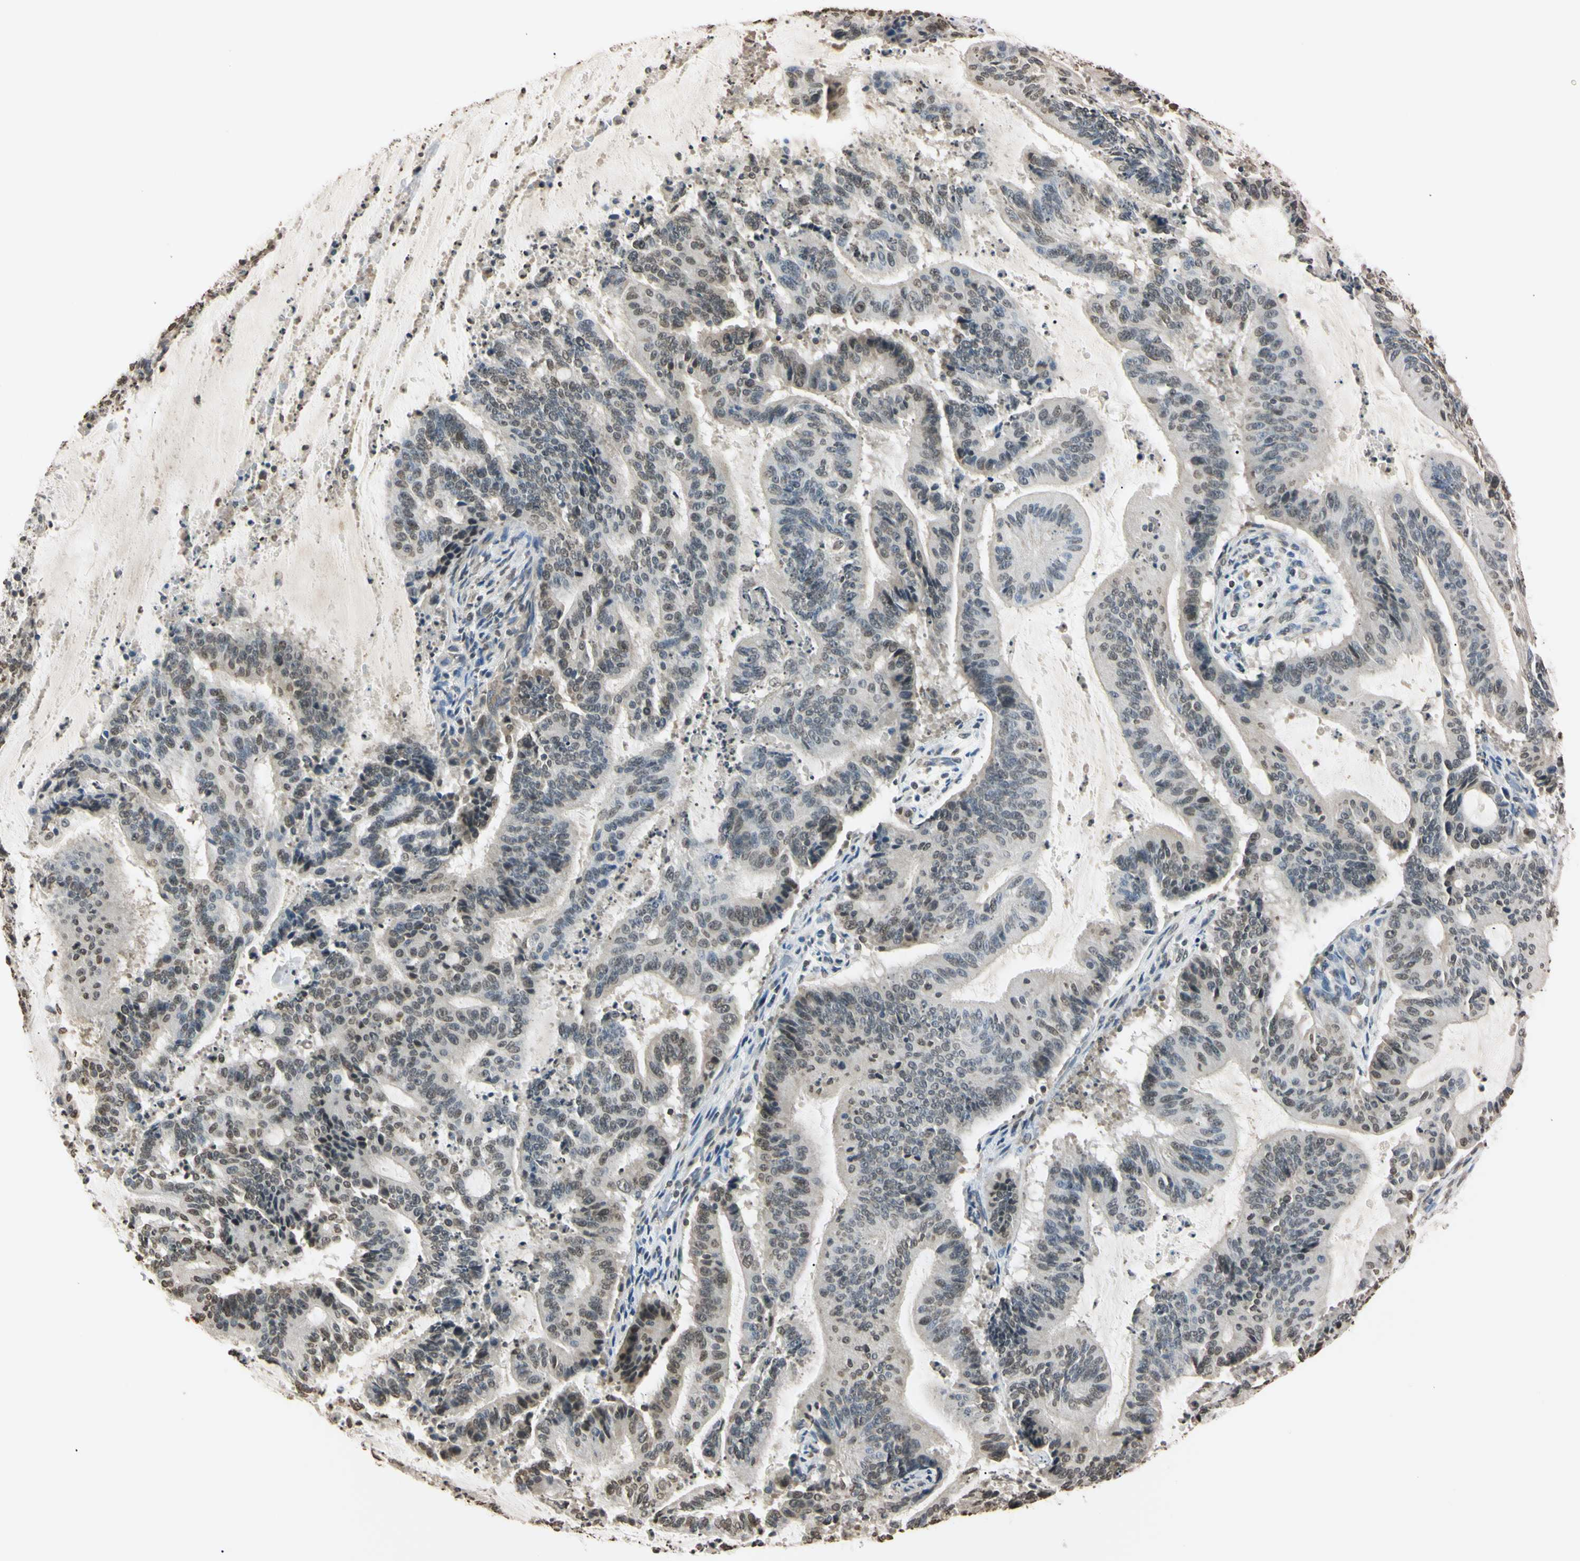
{"staining": {"intensity": "weak", "quantity": "25%-75%", "location": "nuclear"}, "tissue": "liver cancer", "cell_type": "Tumor cells", "image_type": "cancer", "snomed": [{"axis": "morphology", "description": "Cholangiocarcinoma"}, {"axis": "topography", "description": "Liver"}], "caption": "Cholangiocarcinoma (liver) tissue reveals weak nuclear positivity in about 25%-75% of tumor cells, visualized by immunohistochemistry.", "gene": "CDC45", "patient": {"sex": "female", "age": 73}}